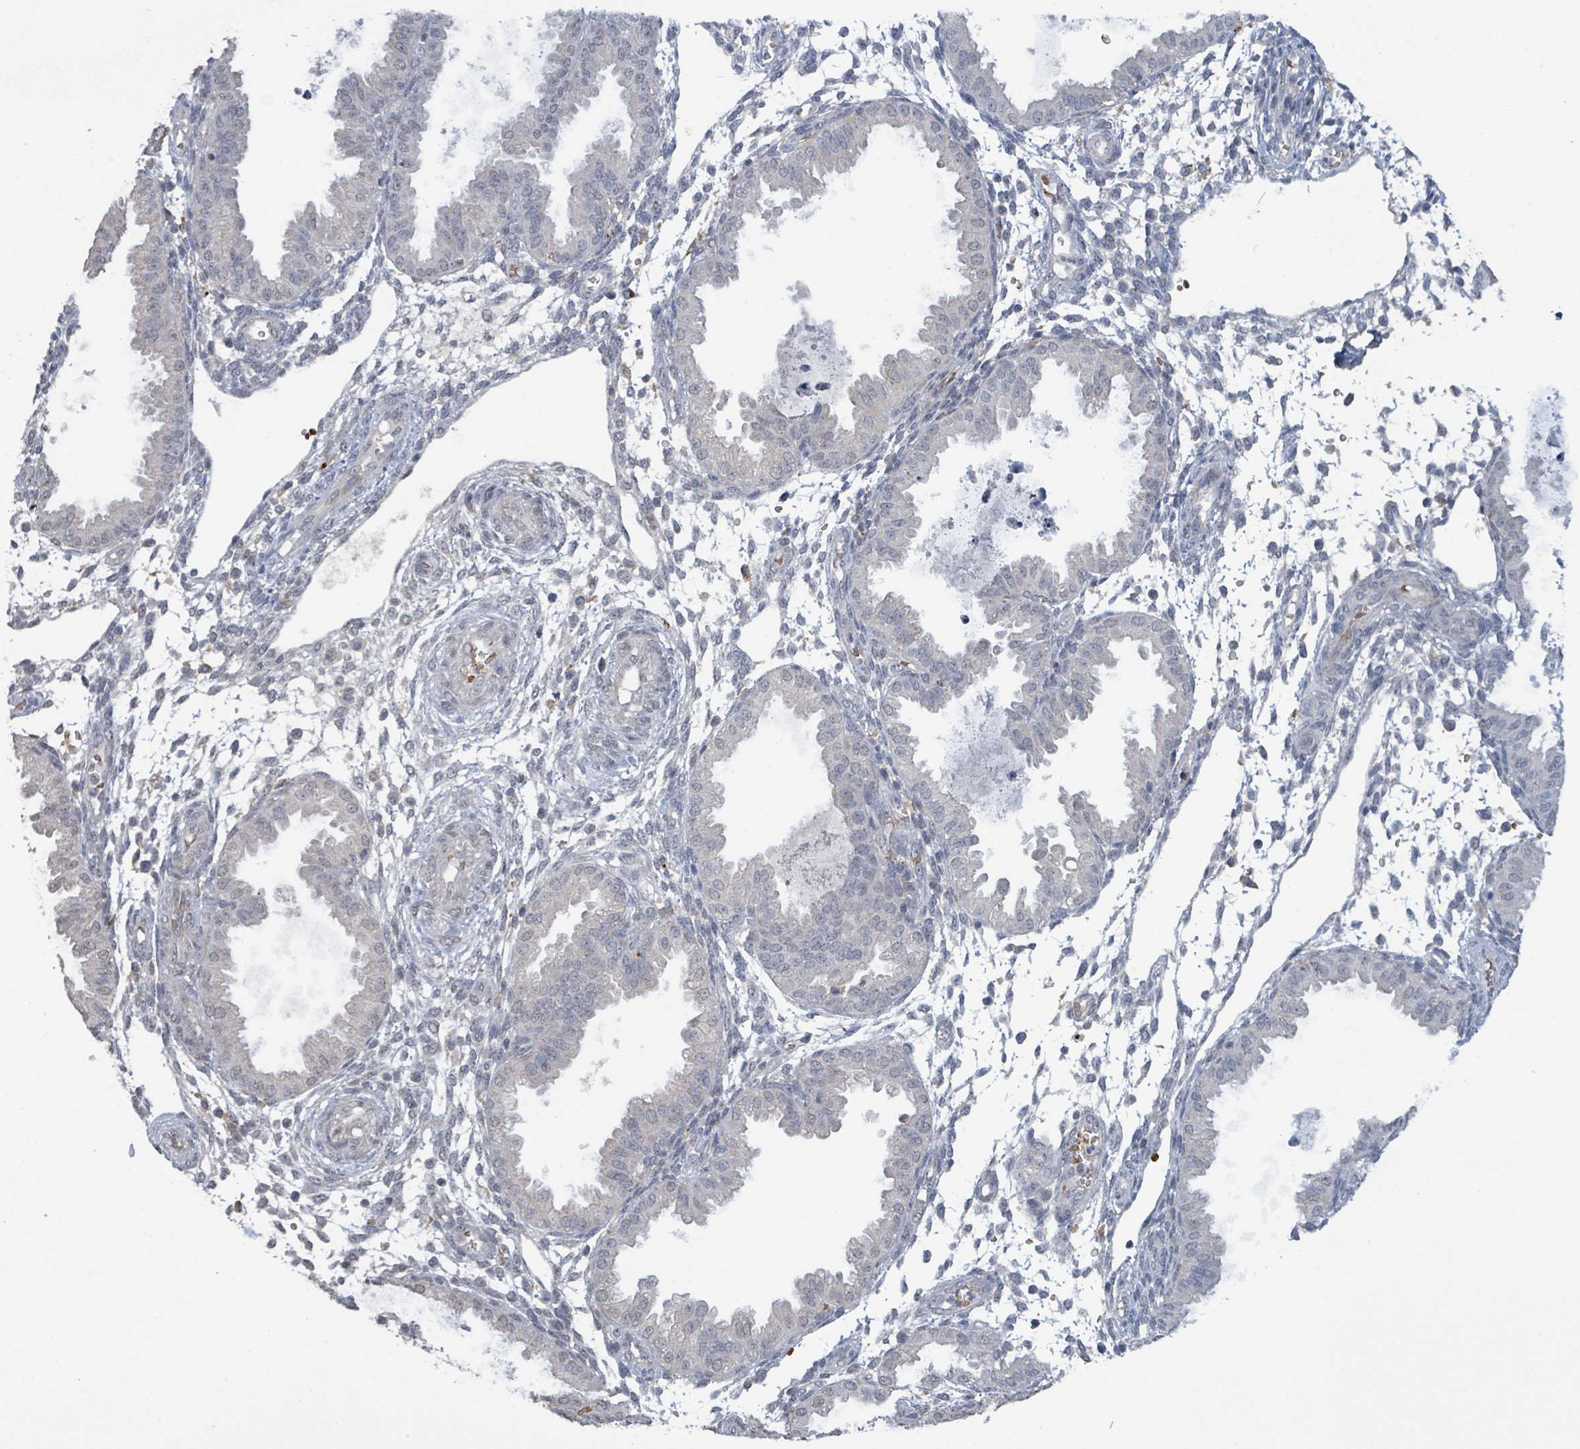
{"staining": {"intensity": "negative", "quantity": "none", "location": "none"}, "tissue": "endometrium", "cell_type": "Cells in endometrial stroma", "image_type": "normal", "snomed": [{"axis": "morphology", "description": "Normal tissue, NOS"}, {"axis": "topography", "description": "Endometrium"}], "caption": "Immunohistochemistry (IHC) photomicrograph of normal human endometrium stained for a protein (brown), which demonstrates no expression in cells in endometrial stroma.", "gene": "SEBOX", "patient": {"sex": "female", "age": 33}}